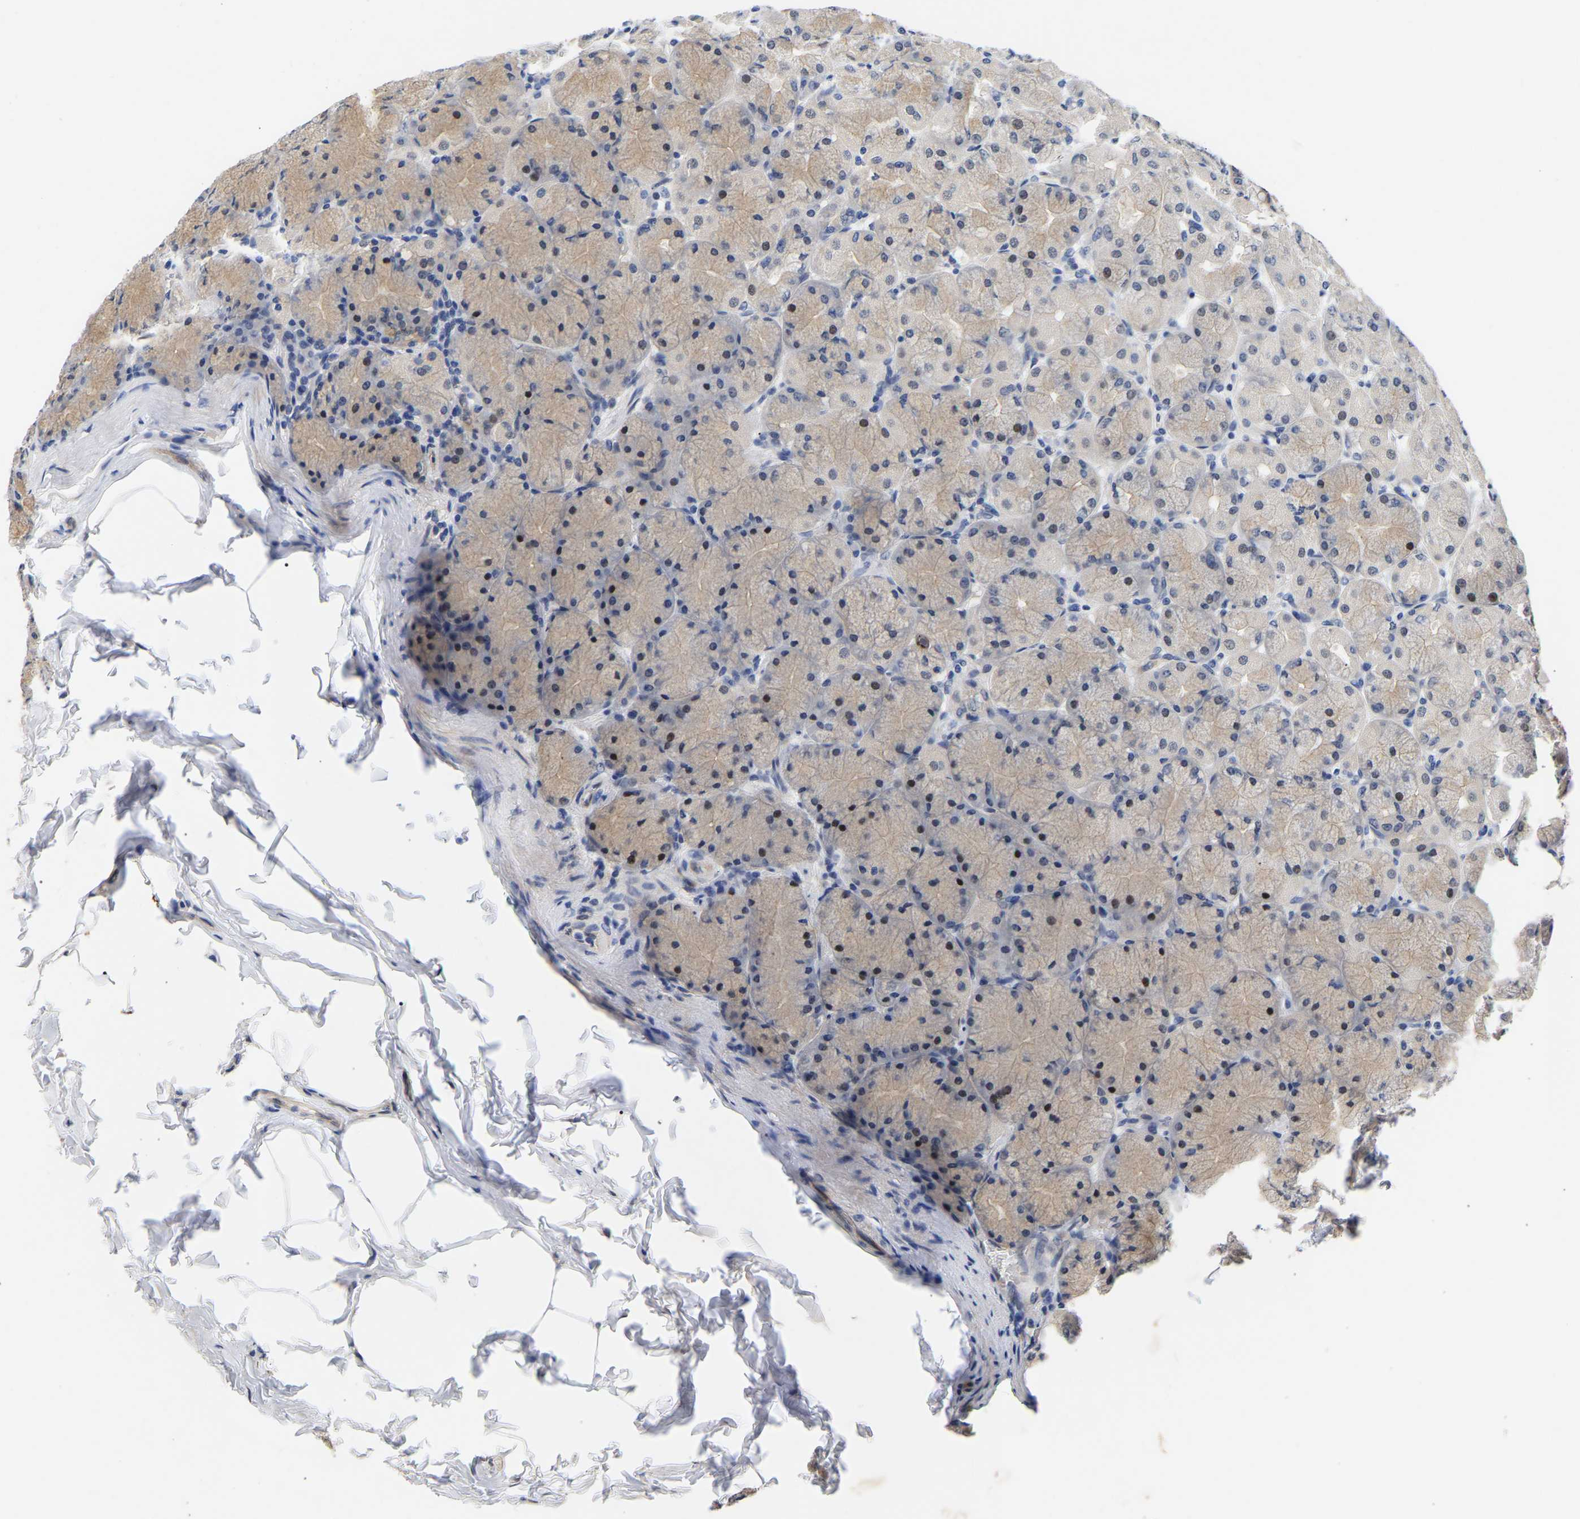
{"staining": {"intensity": "weak", "quantity": "<25%", "location": "cytoplasmic/membranous,nuclear"}, "tissue": "stomach", "cell_type": "Glandular cells", "image_type": "normal", "snomed": [{"axis": "morphology", "description": "Normal tissue, NOS"}, {"axis": "topography", "description": "Stomach, upper"}], "caption": "Immunohistochemistry micrograph of normal stomach: stomach stained with DAB (3,3'-diaminobenzidine) exhibits no significant protein positivity in glandular cells. (DAB immunohistochemistry (IHC) with hematoxylin counter stain).", "gene": "CCDC6", "patient": {"sex": "female", "age": 56}}